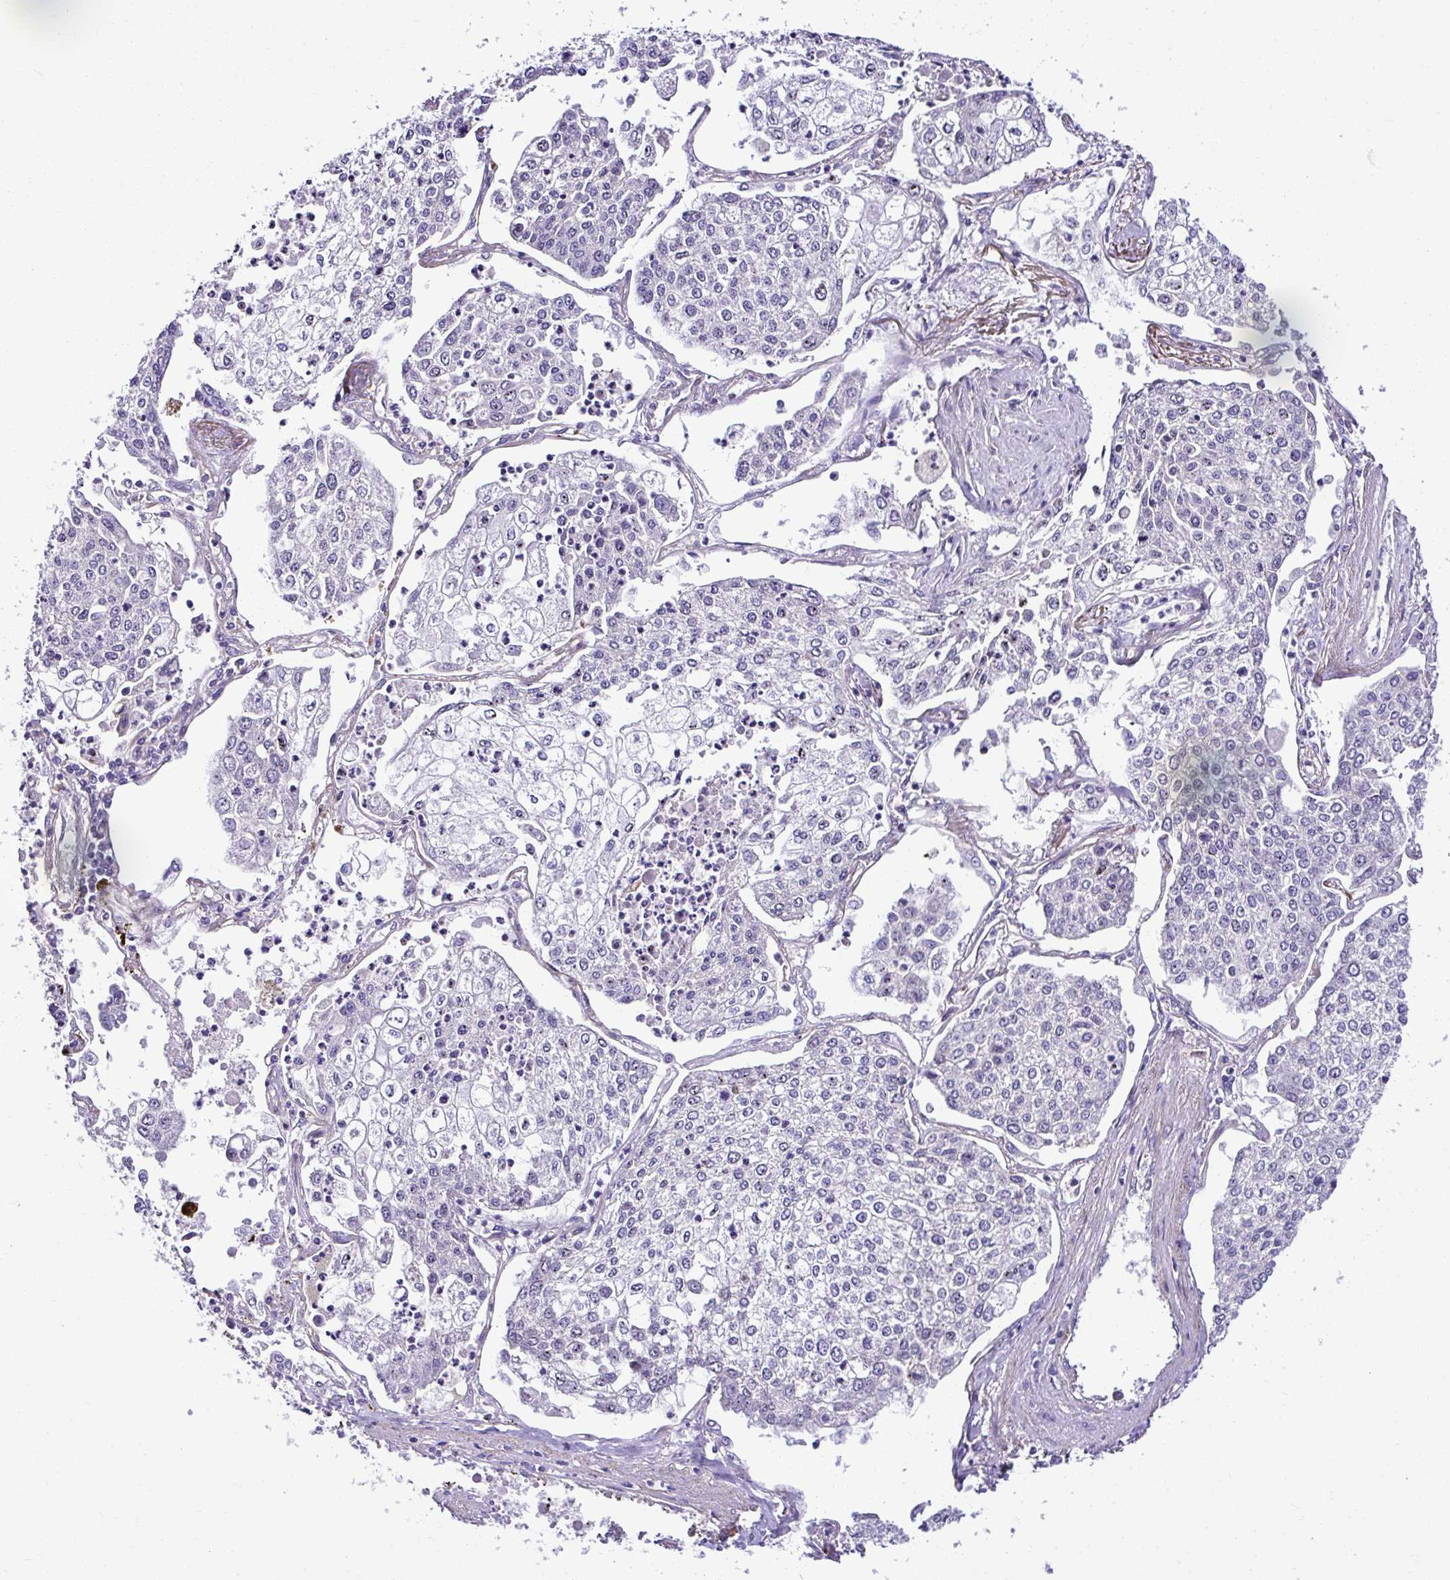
{"staining": {"intensity": "negative", "quantity": "none", "location": "none"}, "tissue": "lung cancer", "cell_type": "Tumor cells", "image_type": "cancer", "snomed": [{"axis": "morphology", "description": "Squamous cell carcinoma, NOS"}, {"axis": "topography", "description": "Lung"}], "caption": "There is no significant positivity in tumor cells of squamous cell carcinoma (lung).", "gene": "TRIM52", "patient": {"sex": "male", "age": 74}}